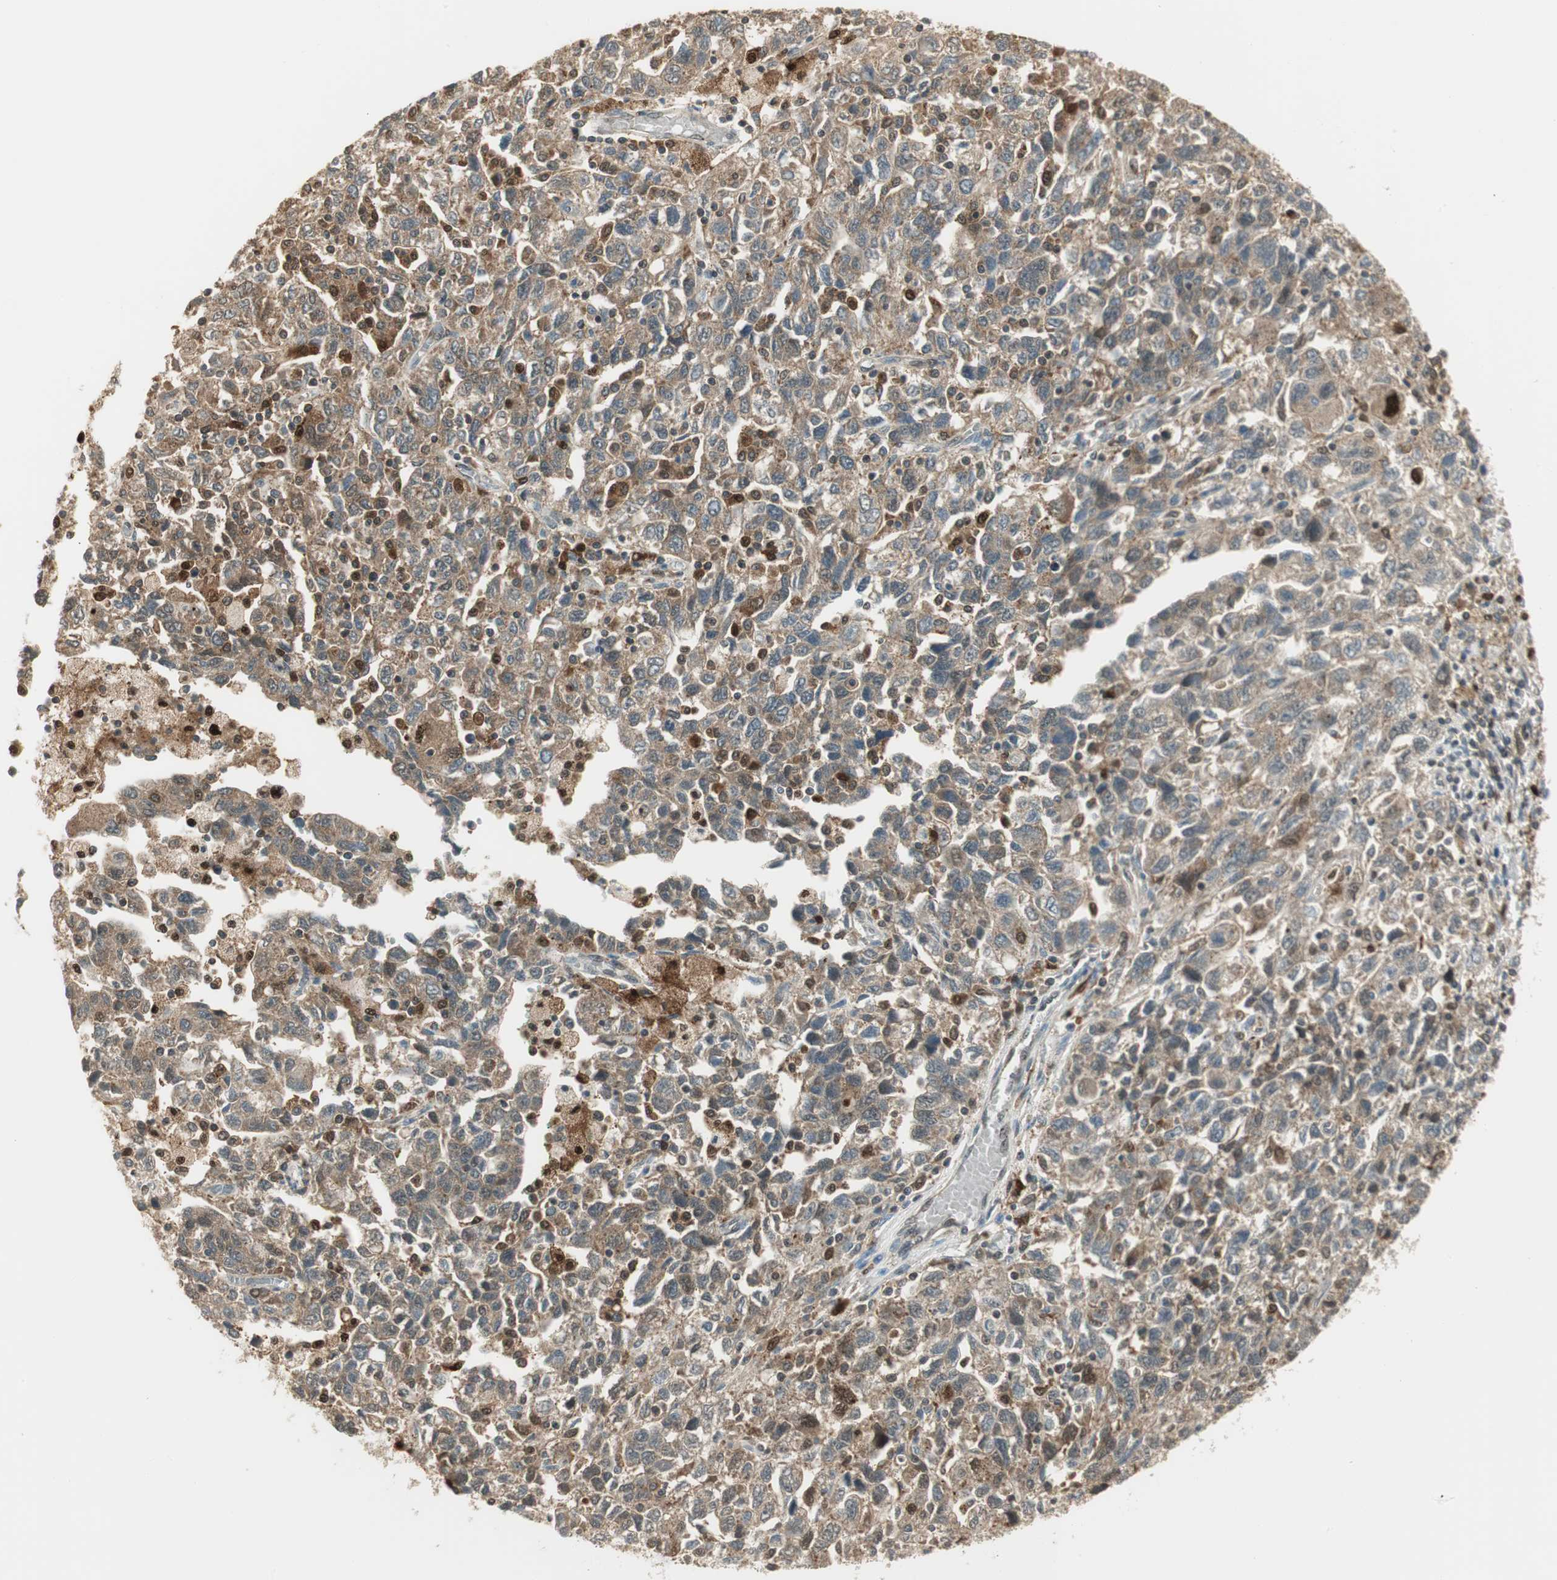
{"staining": {"intensity": "moderate", "quantity": "25%-75%", "location": "cytoplasmic/membranous,nuclear"}, "tissue": "ovarian cancer", "cell_type": "Tumor cells", "image_type": "cancer", "snomed": [{"axis": "morphology", "description": "Carcinoma, NOS"}, {"axis": "morphology", "description": "Cystadenocarcinoma, serous, NOS"}, {"axis": "topography", "description": "Ovary"}], "caption": "This histopathology image shows carcinoma (ovarian) stained with immunohistochemistry (IHC) to label a protein in brown. The cytoplasmic/membranous and nuclear of tumor cells show moderate positivity for the protein. Nuclei are counter-stained blue.", "gene": "LTA4H", "patient": {"sex": "female", "age": 69}}